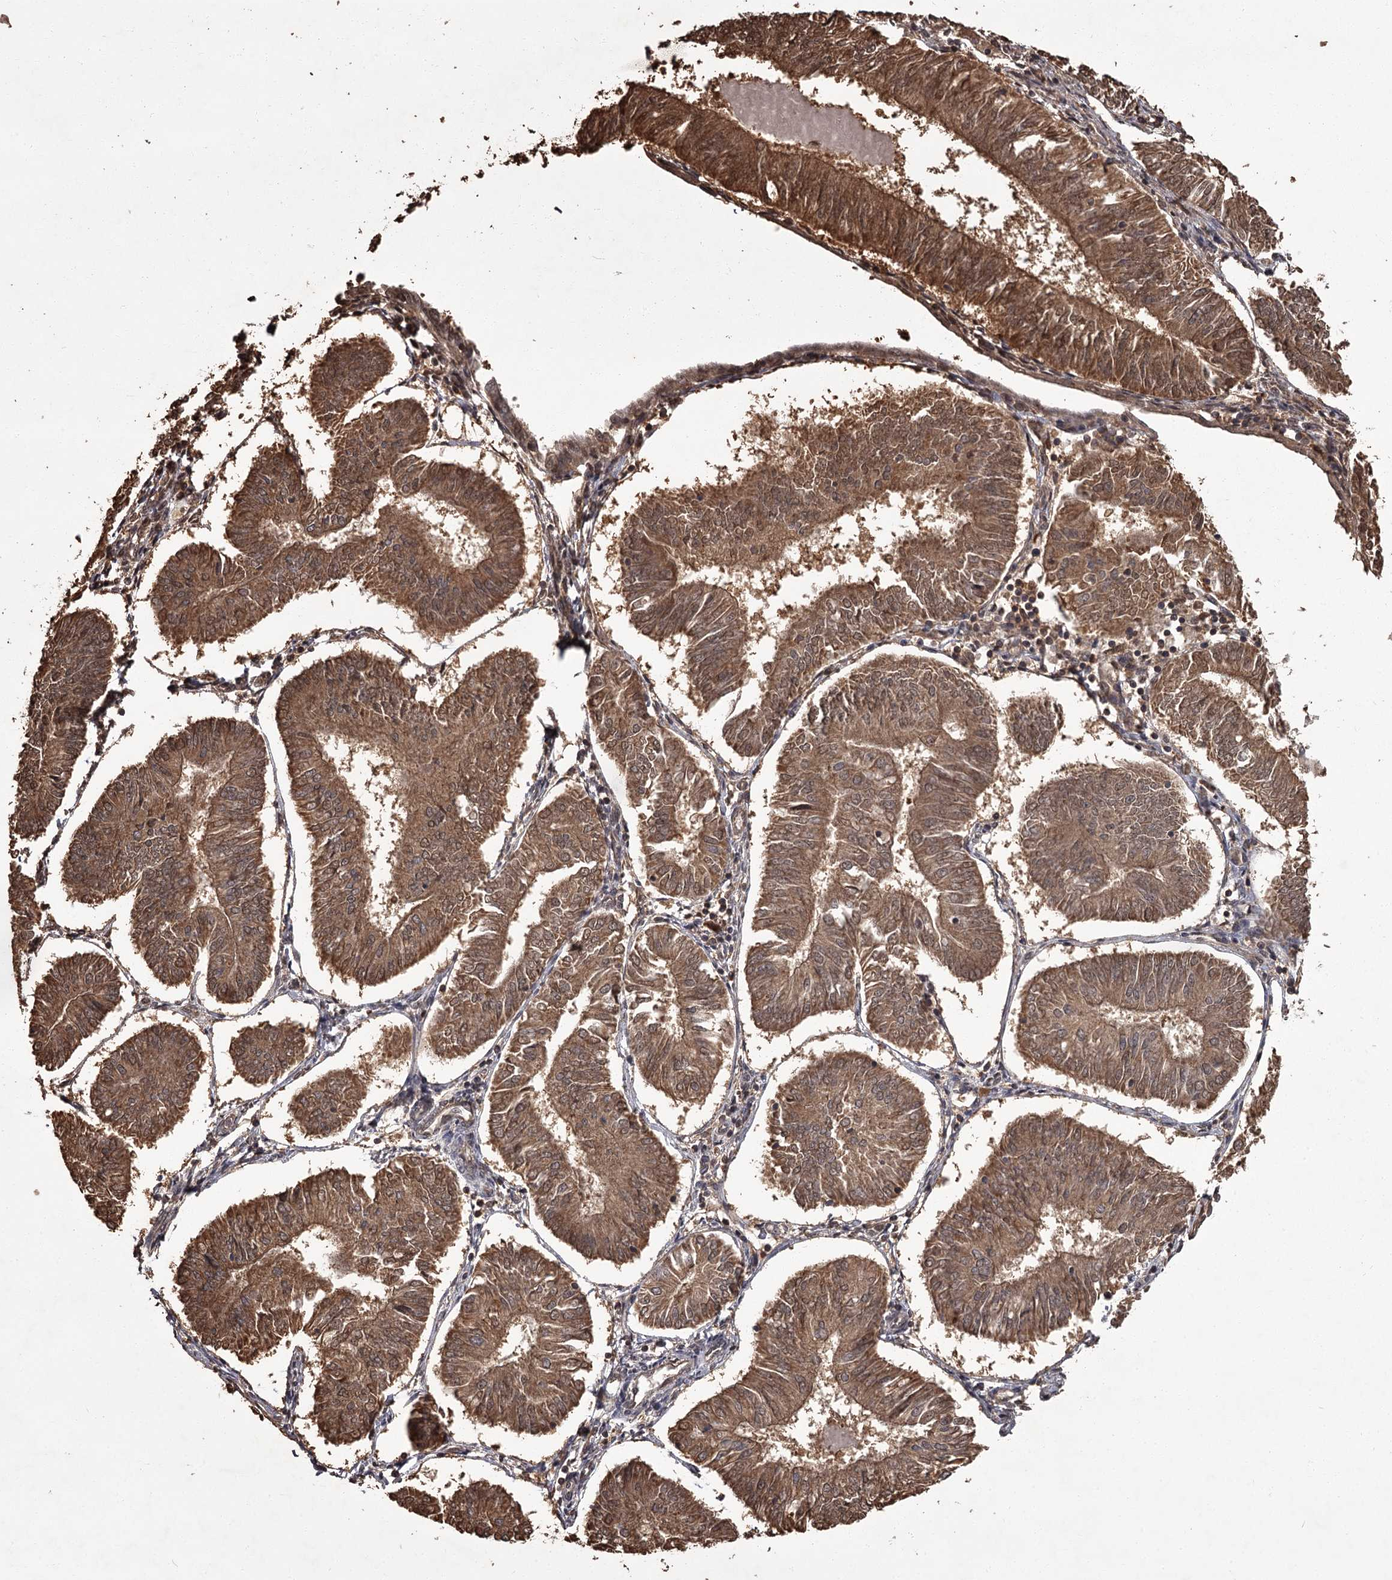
{"staining": {"intensity": "moderate", "quantity": ">75%", "location": "cytoplasmic/membranous"}, "tissue": "endometrial cancer", "cell_type": "Tumor cells", "image_type": "cancer", "snomed": [{"axis": "morphology", "description": "Adenocarcinoma, NOS"}, {"axis": "topography", "description": "Endometrium"}], "caption": "A high-resolution image shows immunohistochemistry (IHC) staining of adenocarcinoma (endometrial), which demonstrates moderate cytoplasmic/membranous expression in about >75% of tumor cells.", "gene": "NPRL2", "patient": {"sex": "female", "age": 58}}